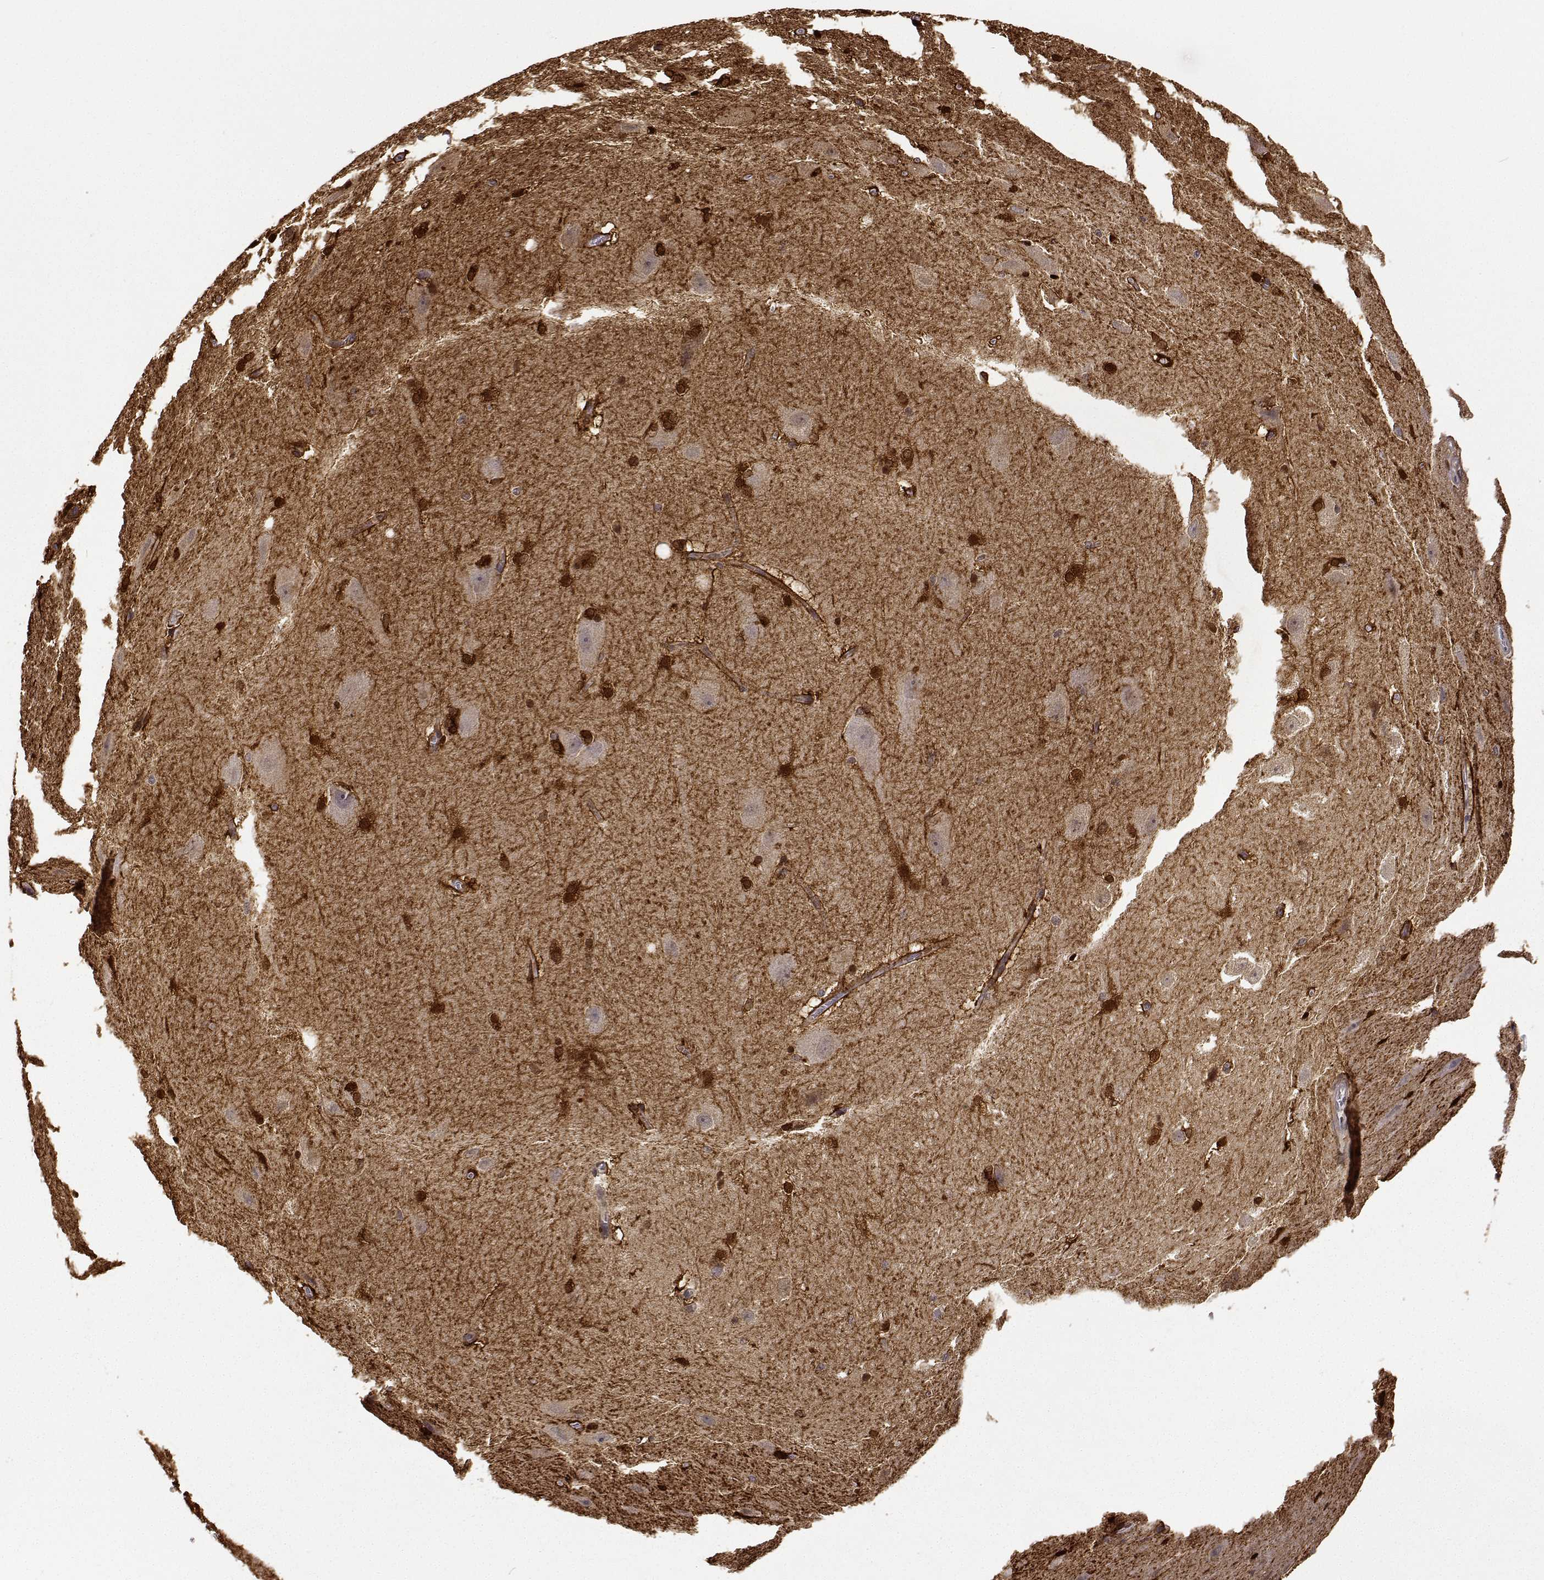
{"staining": {"intensity": "strong", "quantity": ">75%", "location": "cytoplasmic/membranous,nuclear"}, "tissue": "hippocampus", "cell_type": "Glial cells", "image_type": "normal", "snomed": [{"axis": "morphology", "description": "Normal tissue, NOS"}, {"axis": "topography", "description": "Cerebral cortex"}, {"axis": "topography", "description": "Hippocampus"}], "caption": "Benign hippocampus demonstrates strong cytoplasmic/membranous,nuclear positivity in approximately >75% of glial cells.", "gene": "PHGDH", "patient": {"sex": "female", "age": 19}}